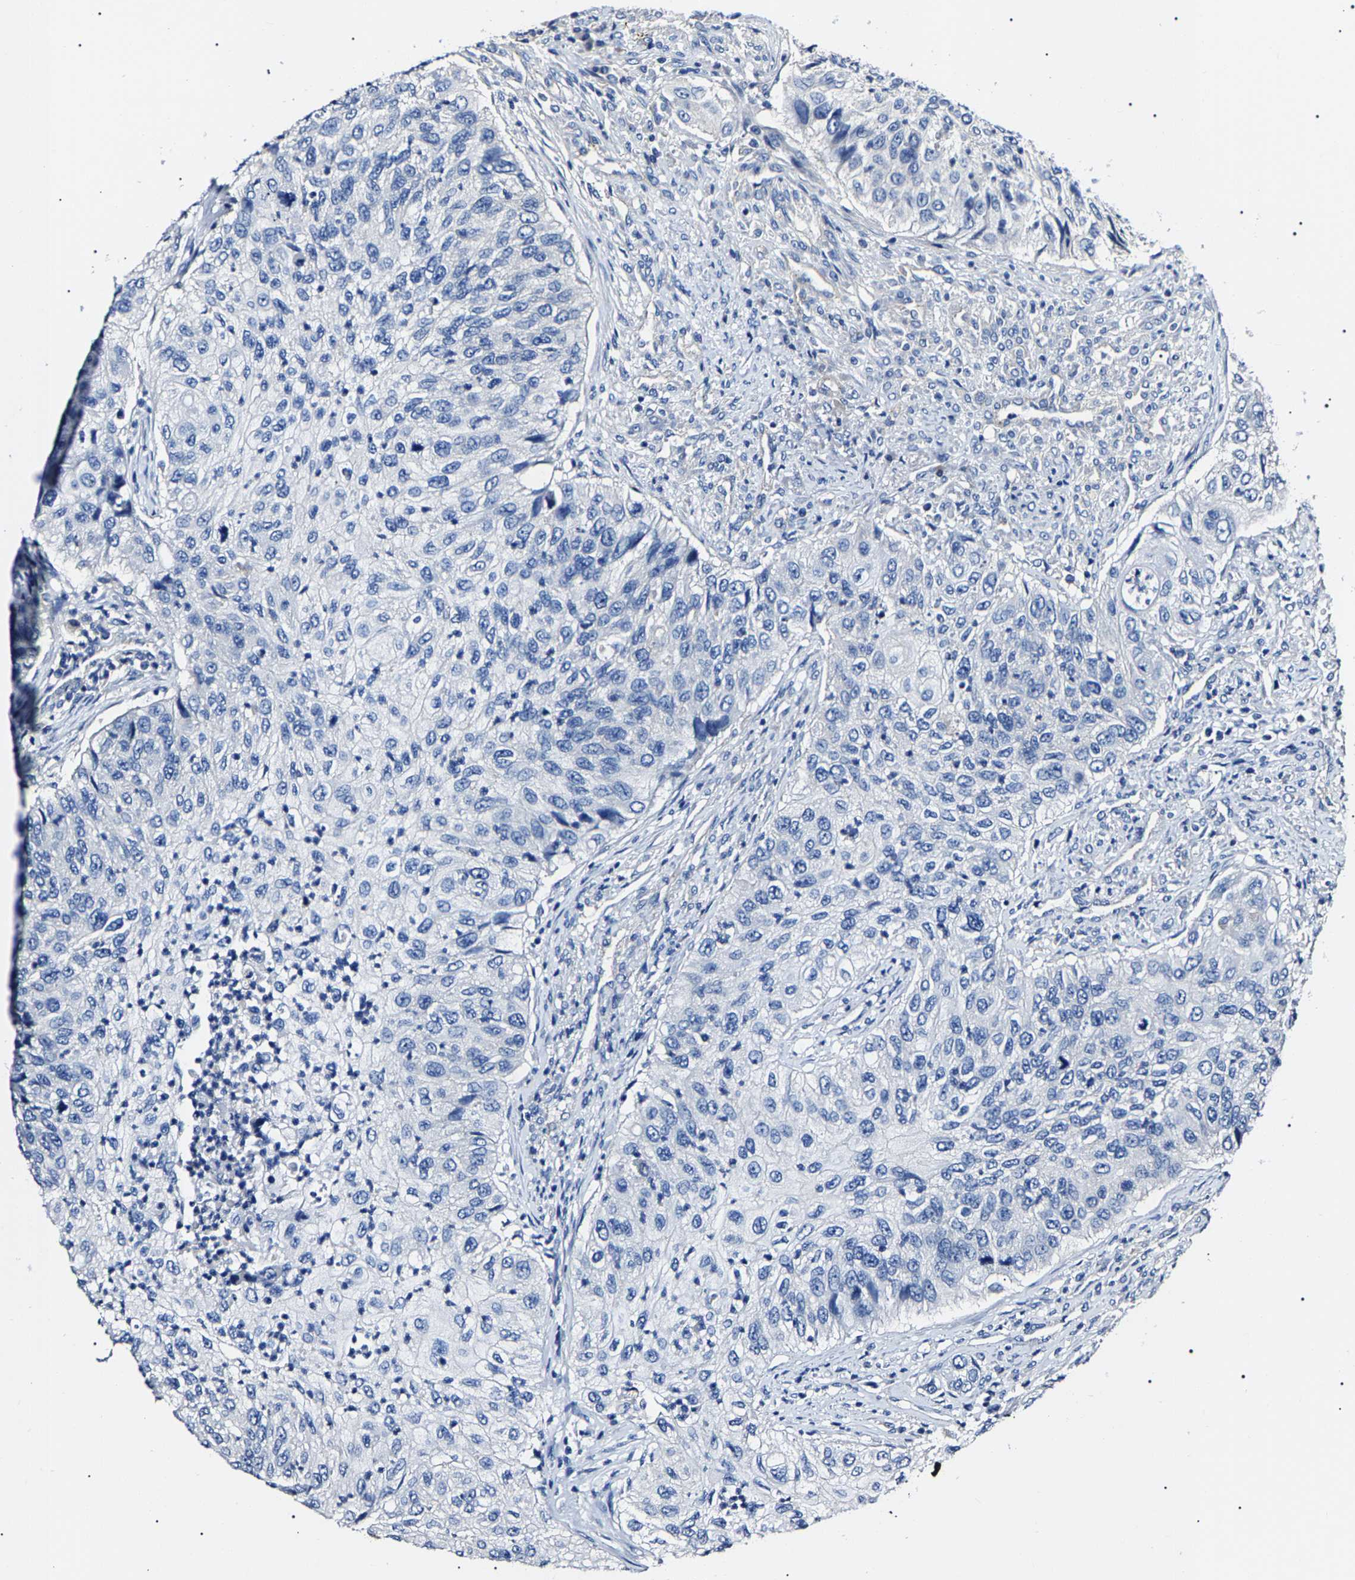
{"staining": {"intensity": "negative", "quantity": "none", "location": "none"}, "tissue": "urothelial cancer", "cell_type": "Tumor cells", "image_type": "cancer", "snomed": [{"axis": "morphology", "description": "Urothelial carcinoma, High grade"}, {"axis": "topography", "description": "Urinary bladder"}], "caption": "IHC histopathology image of neoplastic tissue: human urothelial cancer stained with DAB demonstrates no significant protein expression in tumor cells. The staining was performed using DAB to visualize the protein expression in brown, while the nuclei were stained in blue with hematoxylin (Magnification: 20x).", "gene": "KLHL42", "patient": {"sex": "female", "age": 60}}